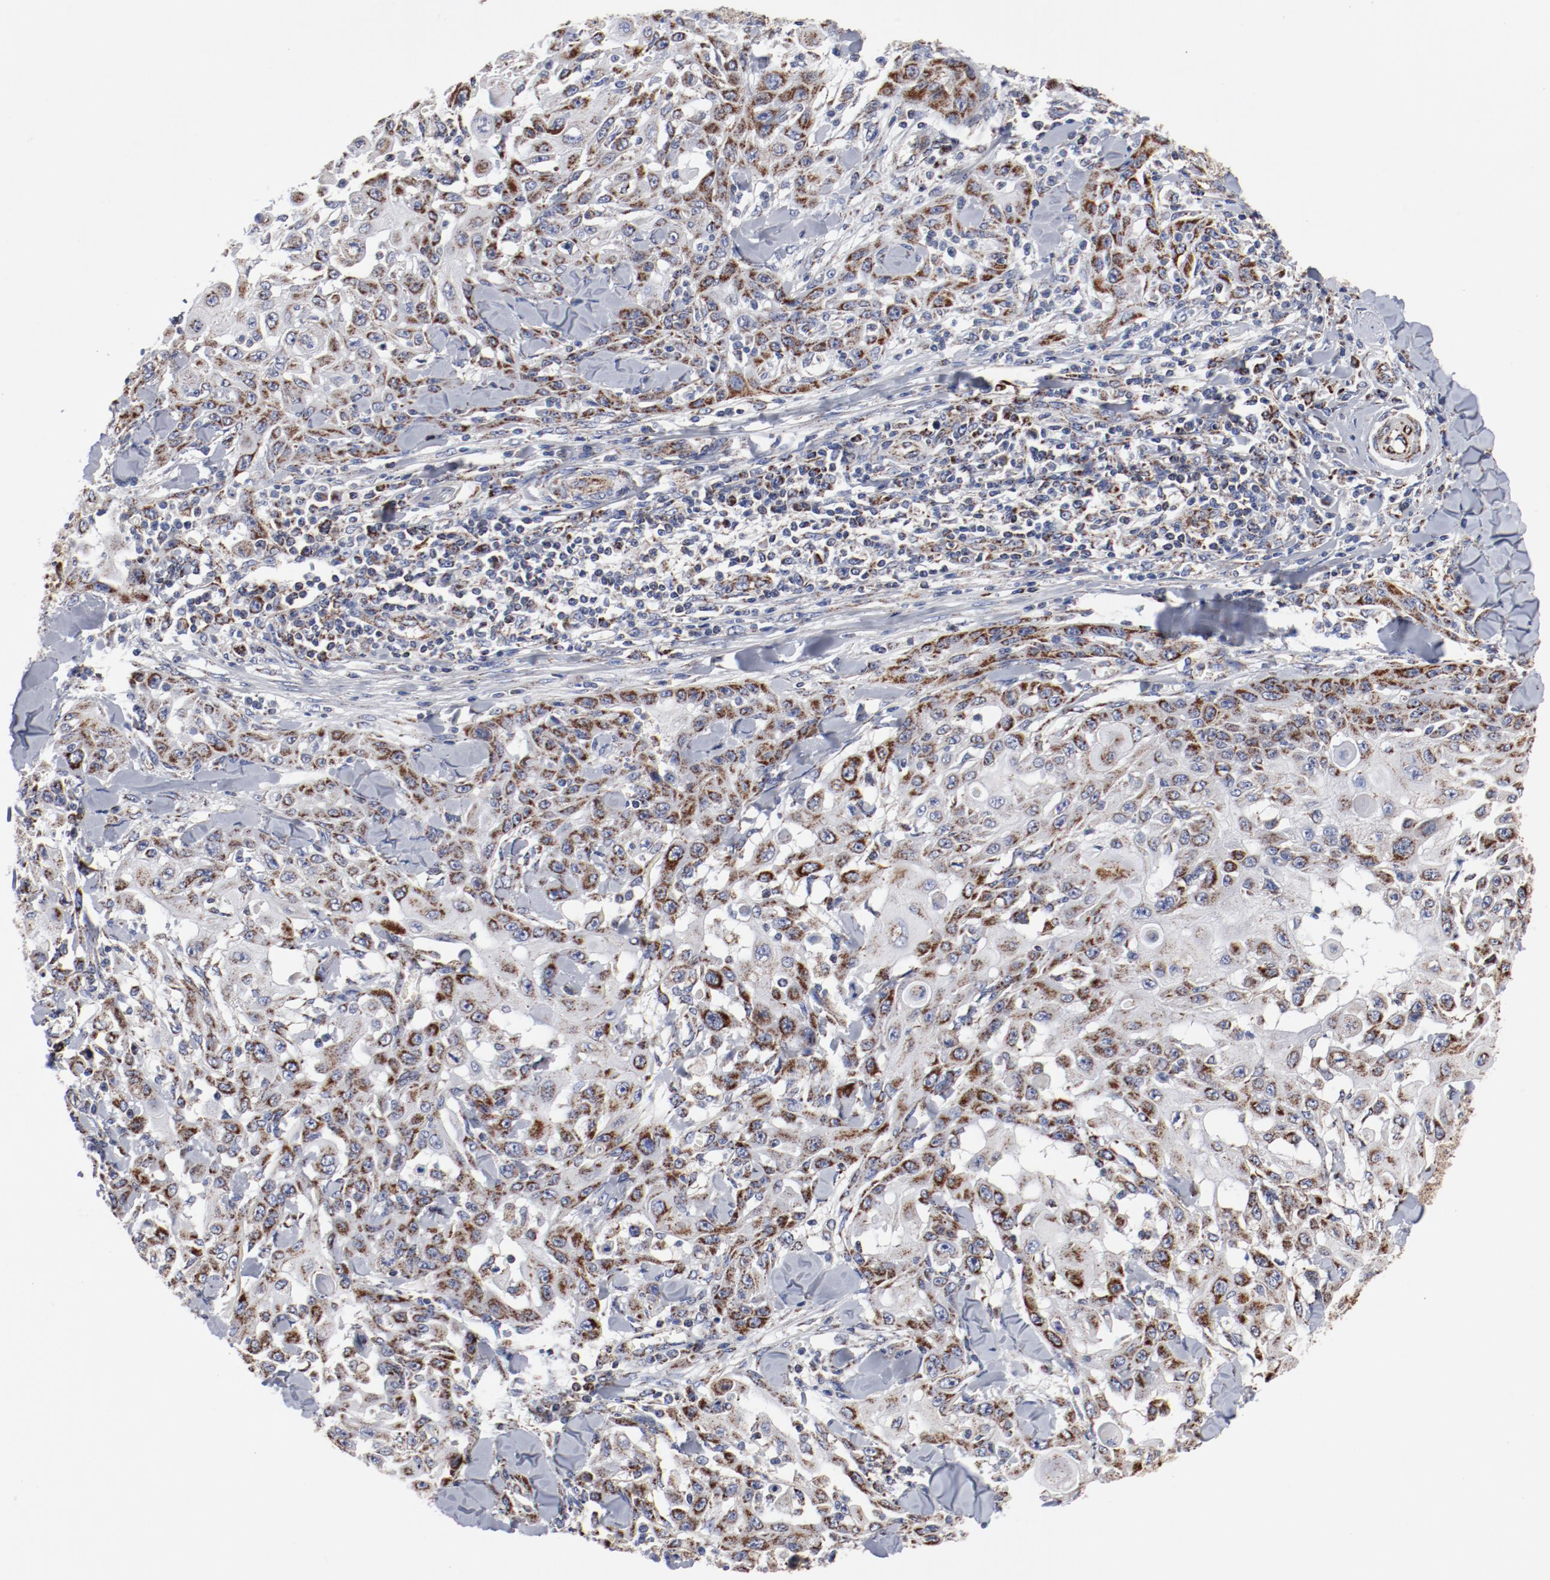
{"staining": {"intensity": "moderate", "quantity": ">75%", "location": "cytoplasmic/membranous"}, "tissue": "skin cancer", "cell_type": "Tumor cells", "image_type": "cancer", "snomed": [{"axis": "morphology", "description": "Squamous cell carcinoma, NOS"}, {"axis": "topography", "description": "Skin"}], "caption": "This image reveals immunohistochemistry (IHC) staining of human squamous cell carcinoma (skin), with medium moderate cytoplasmic/membranous positivity in approximately >75% of tumor cells.", "gene": "NDUFV2", "patient": {"sex": "male", "age": 24}}